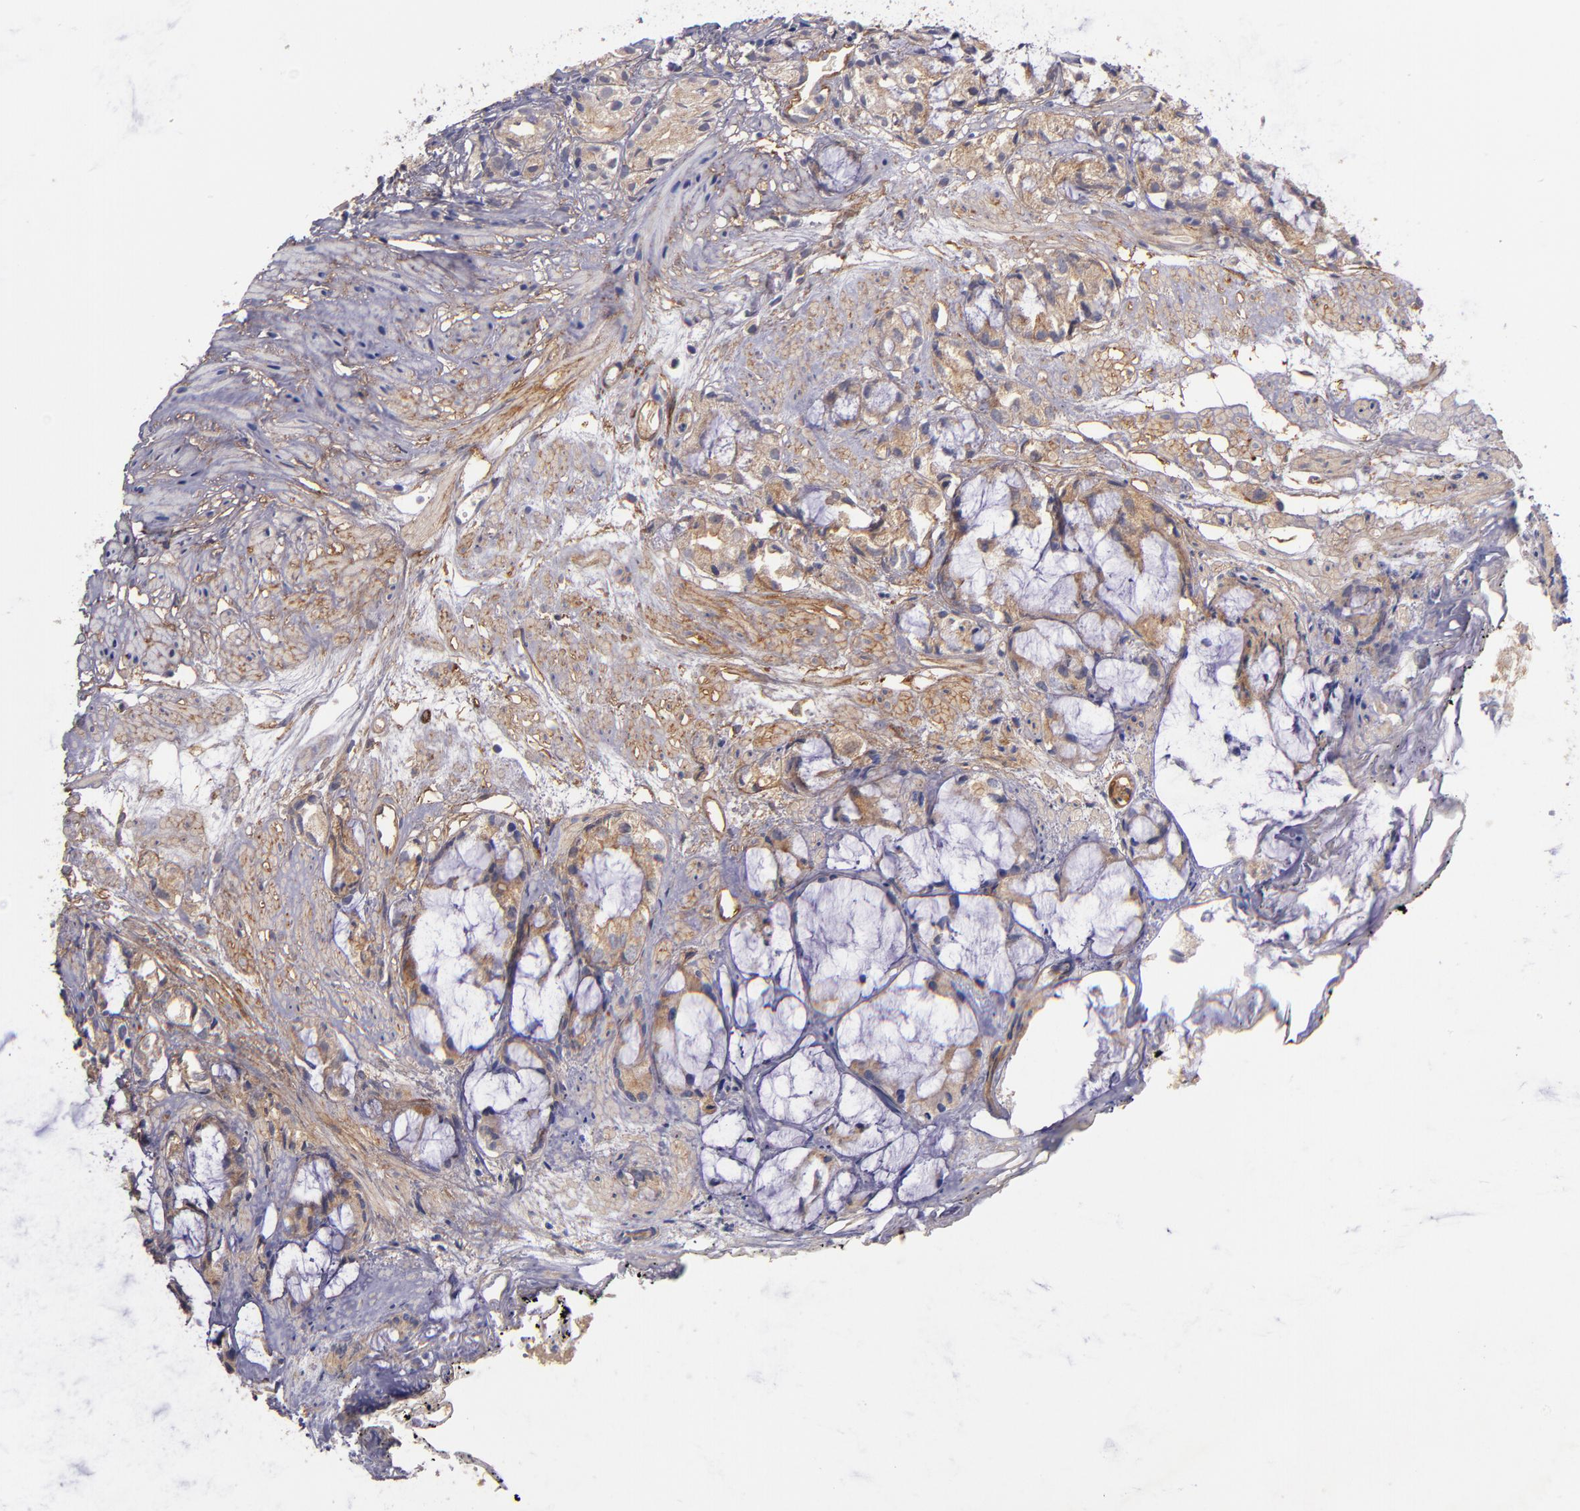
{"staining": {"intensity": "weak", "quantity": ">75%", "location": "cytoplasmic/membranous"}, "tissue": "prostate cancer", "cell_type": "Tumor cells", "image_type": "cancer", "snomed": [{"axis": "morphology", "description": "Adenocarcinoma, High grade"}, {"axis": "topography", "description": "Prostate"}], "caption": "The immunohistochemical stain highlights weak cytoplasmic/membranous expression in tumor cells of adenocarcinoma (high-grade) (prostate) tissue.", "gene": "PLSCR4", "patient": {"sex": "male", "age": 85}}